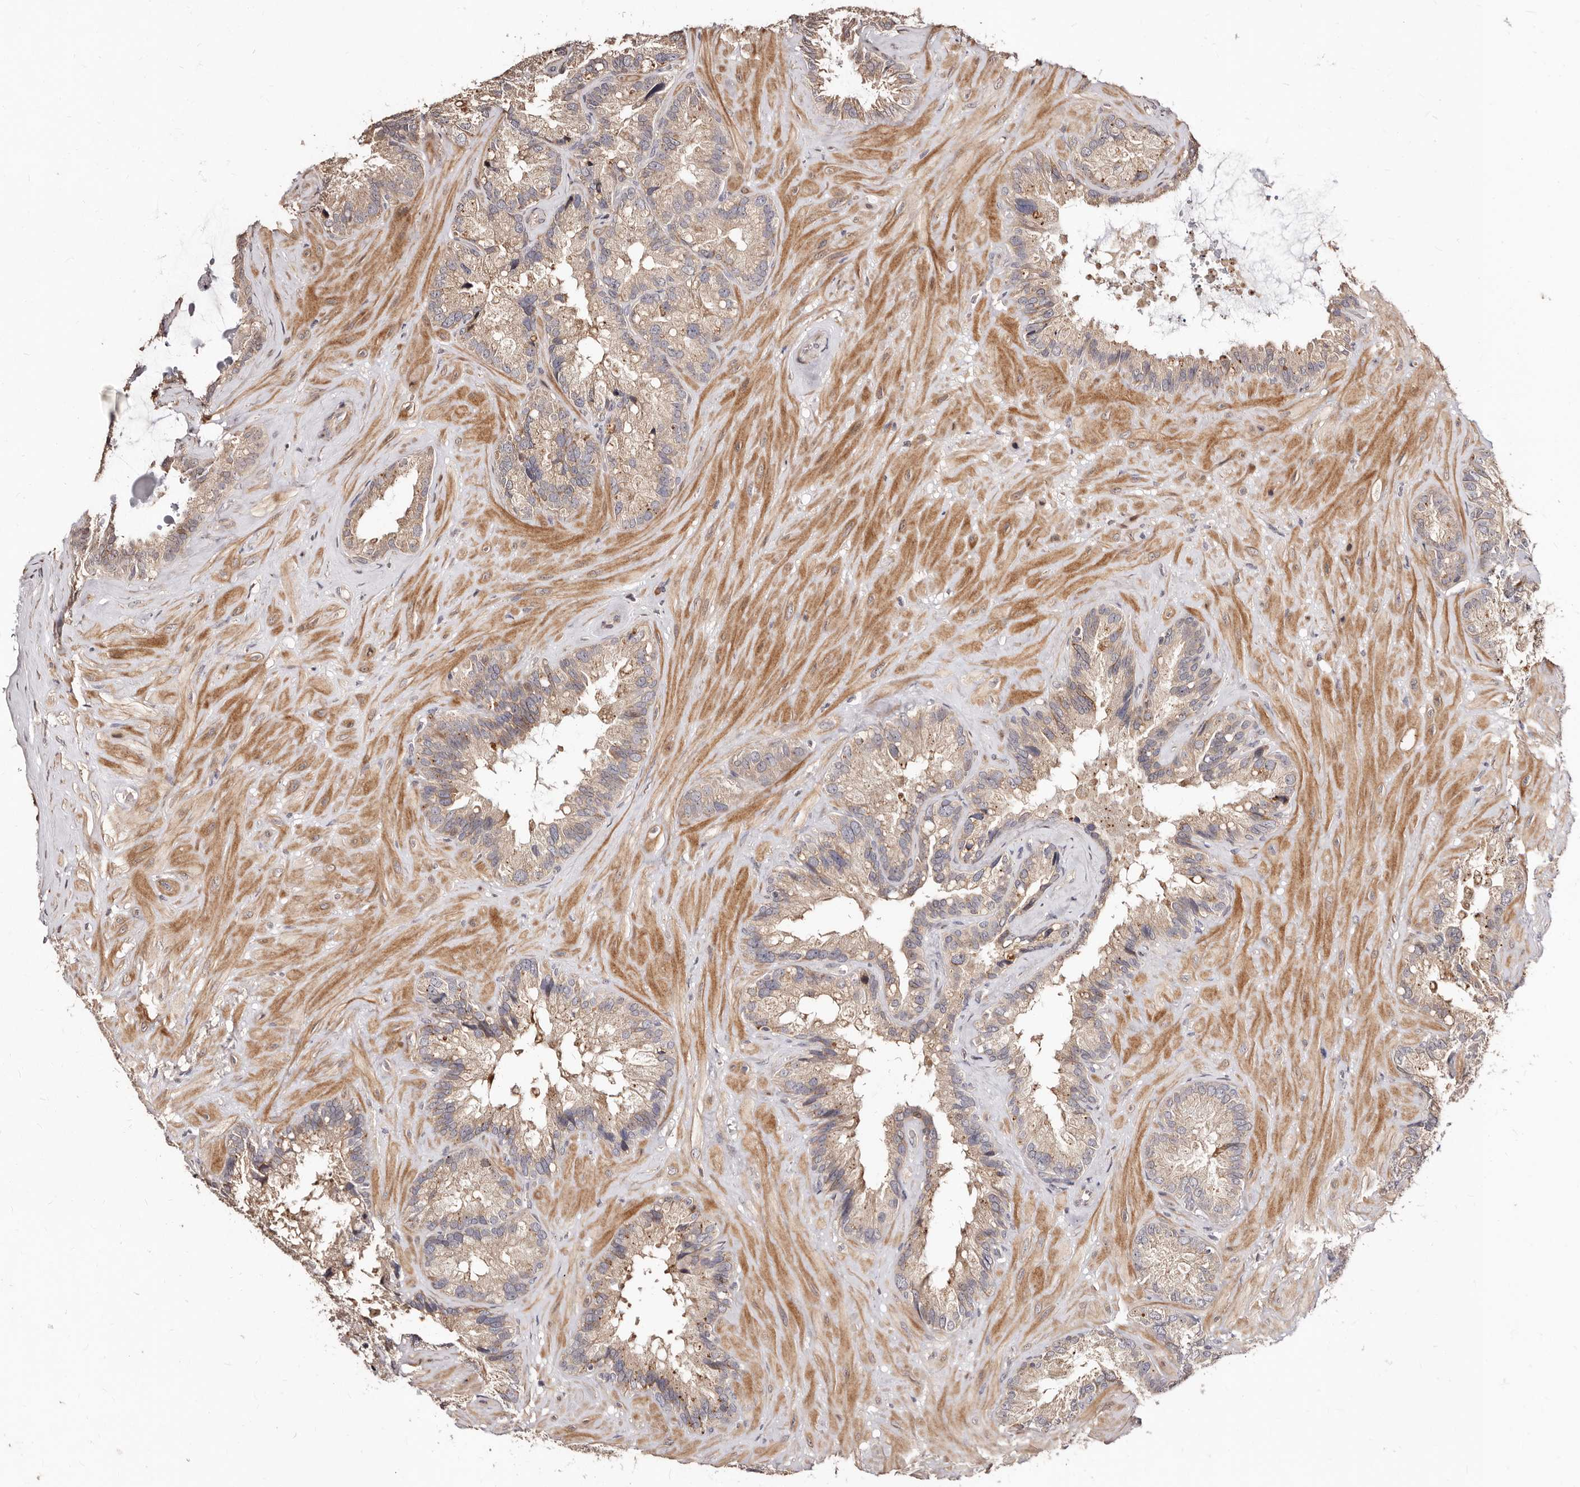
{"staining": {"intensity": "weak", "quantity": "25%-75%", "location": "cytoplasmic/membranous"}, "tissue": "seminal vesicle", "cell_type": "Glandular cells", "image_type": "normal", "snomed": [{"axis": "morphology", "description": "Normal tissue, NOS"}, {"axis": "topography", "description": "Prostate"}, {"axis": "topography", "description": "Seminal veicle"}], "caption": "DAB (3,3'-diaminobenzidine) immunohistochemical staining of unremarkable human seminal vesicle exhibits weak cytoplasmic/membranous protein expression in approximately 25%-75% of glandular cells.", "gene": "APOL6", "patient": {"sex": "male", "age": 68}}